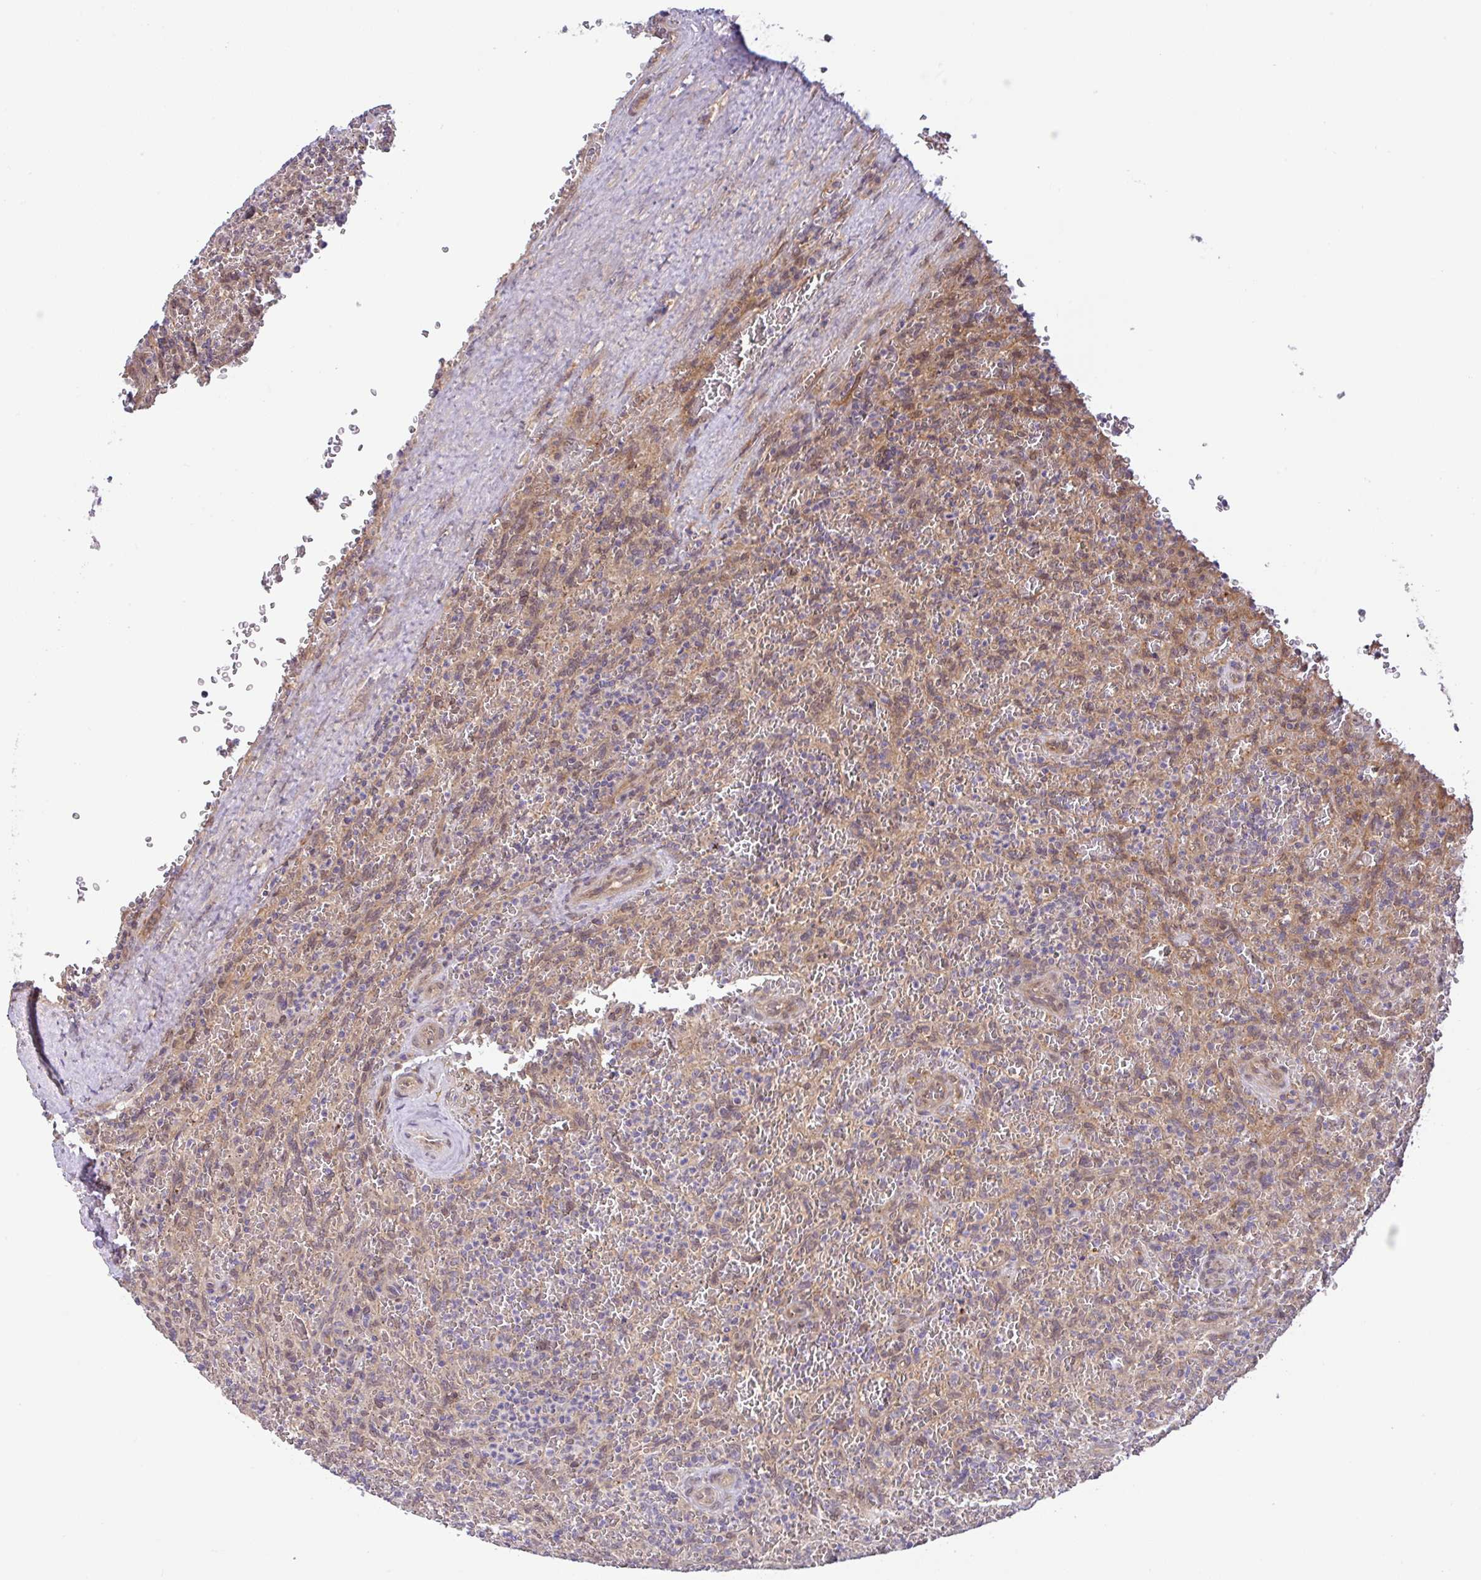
{"staining": {"intensity": "weak", "quantity": "25%-75%", "location": "cytoplasmic/membranous"}, "tissue": "lymphoma", "cell_type": "Tumor cells", "image_type": "cancer", "snomed": [{"axis": "morphology", "description": "Malignant lymphoma, non-Hodgkin's type, Low grade"}, {"axis": "topography", "description": "Spleen"}], "caption": "Protein expression analysis of human lymphoma reveals weak cytoplasmic/membranous positivity in approximately 25%-75% of tumor cells.", "gene": "UBE4A", "patient": {"sex": "female", "age": 64}}